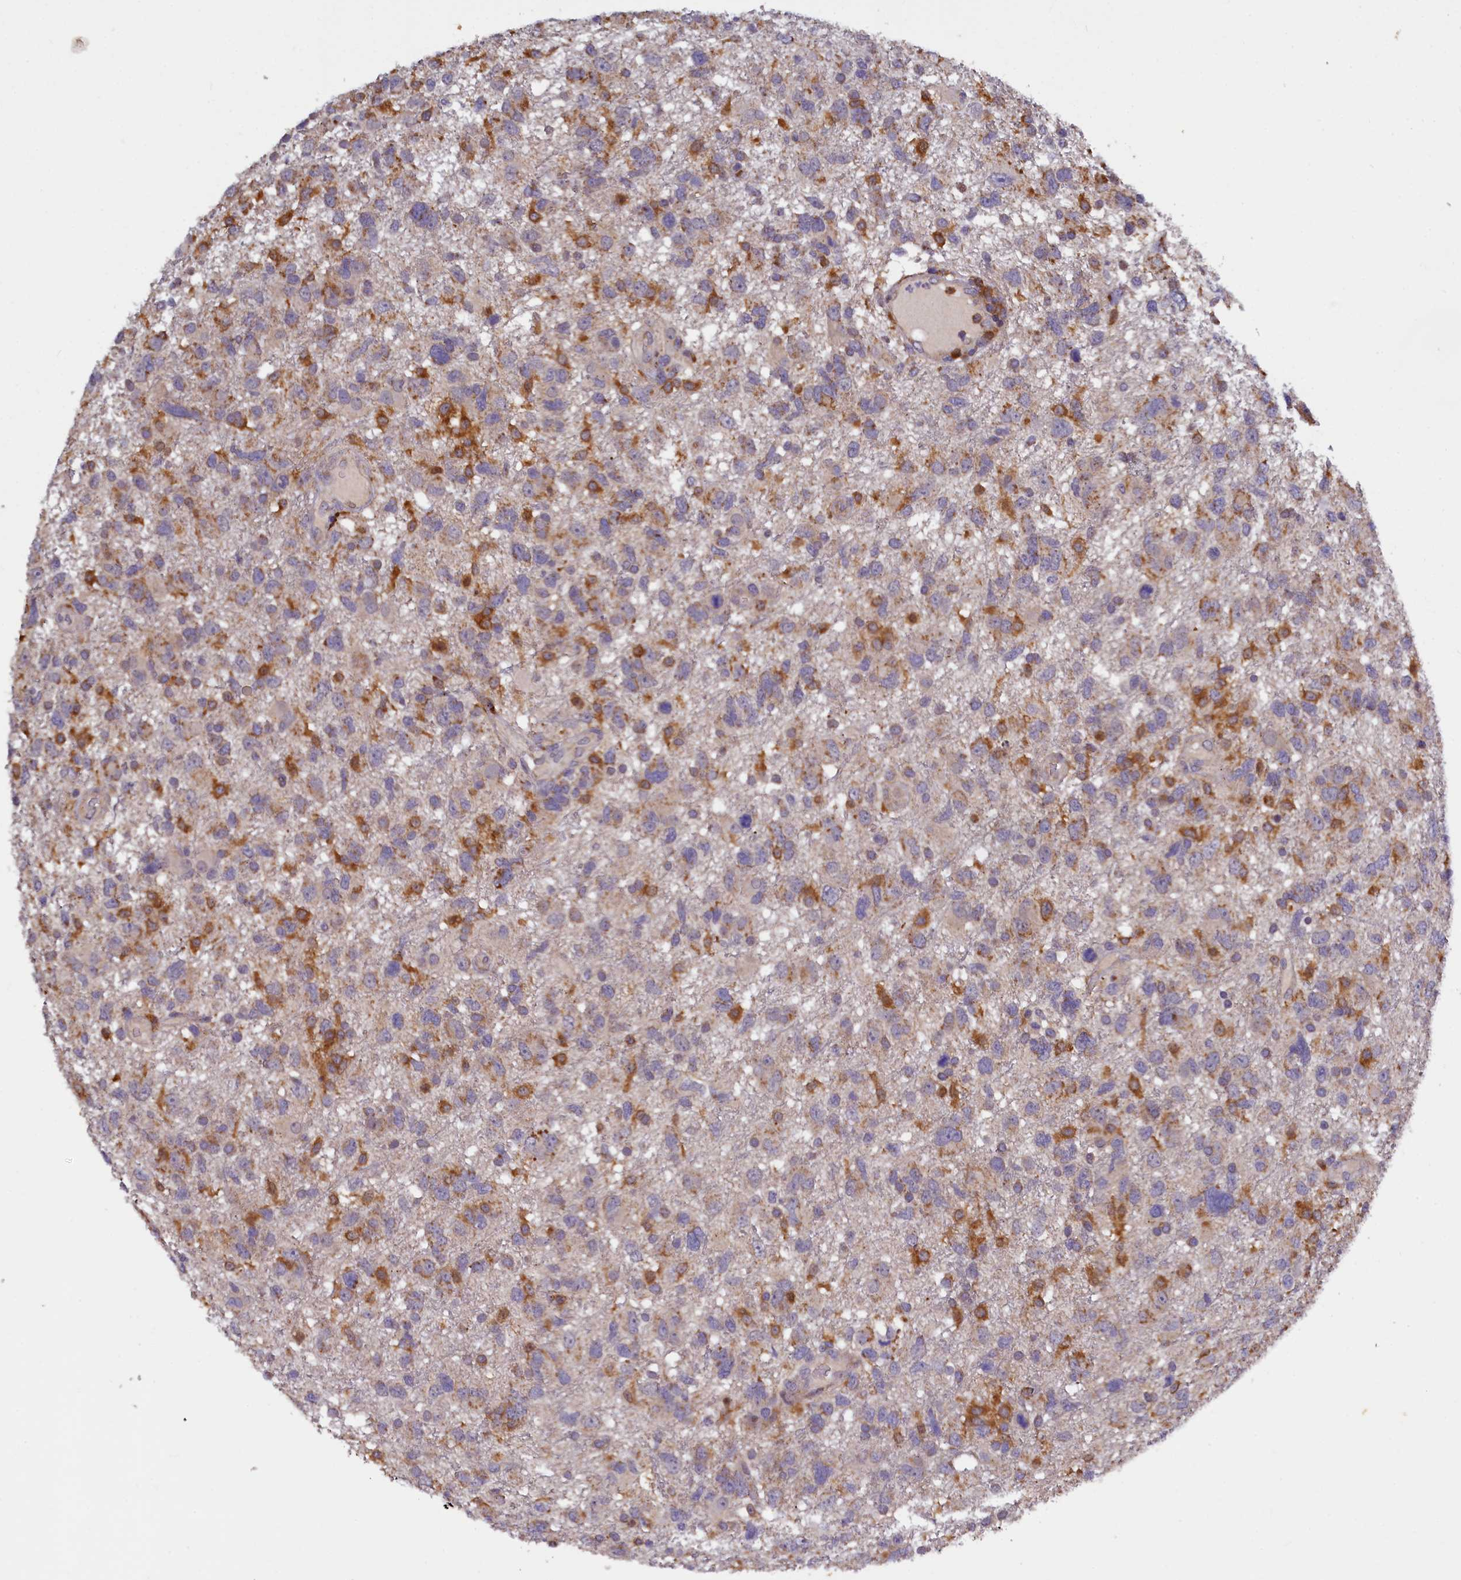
{"staining": {"intensity": "moderate", "quantity": "<25%", "location": "cytoplasmic/membranous"}, "tissue": "glioma", "cell_type": "Tumor cells", "image_type": "cancer", "snomed": [{"axis": "morphology", "description": "Glioma, malignant, High grade"}, {"axis": "topography", "description": "Brain"}], "caption": "Malignant glioma (high-grade) tissue shows moderate cytoplasmic/membranous expression in approximately <25% of tumor cells", "gene": "NAIP", "patient": {"sex": "male", "age": 61}}